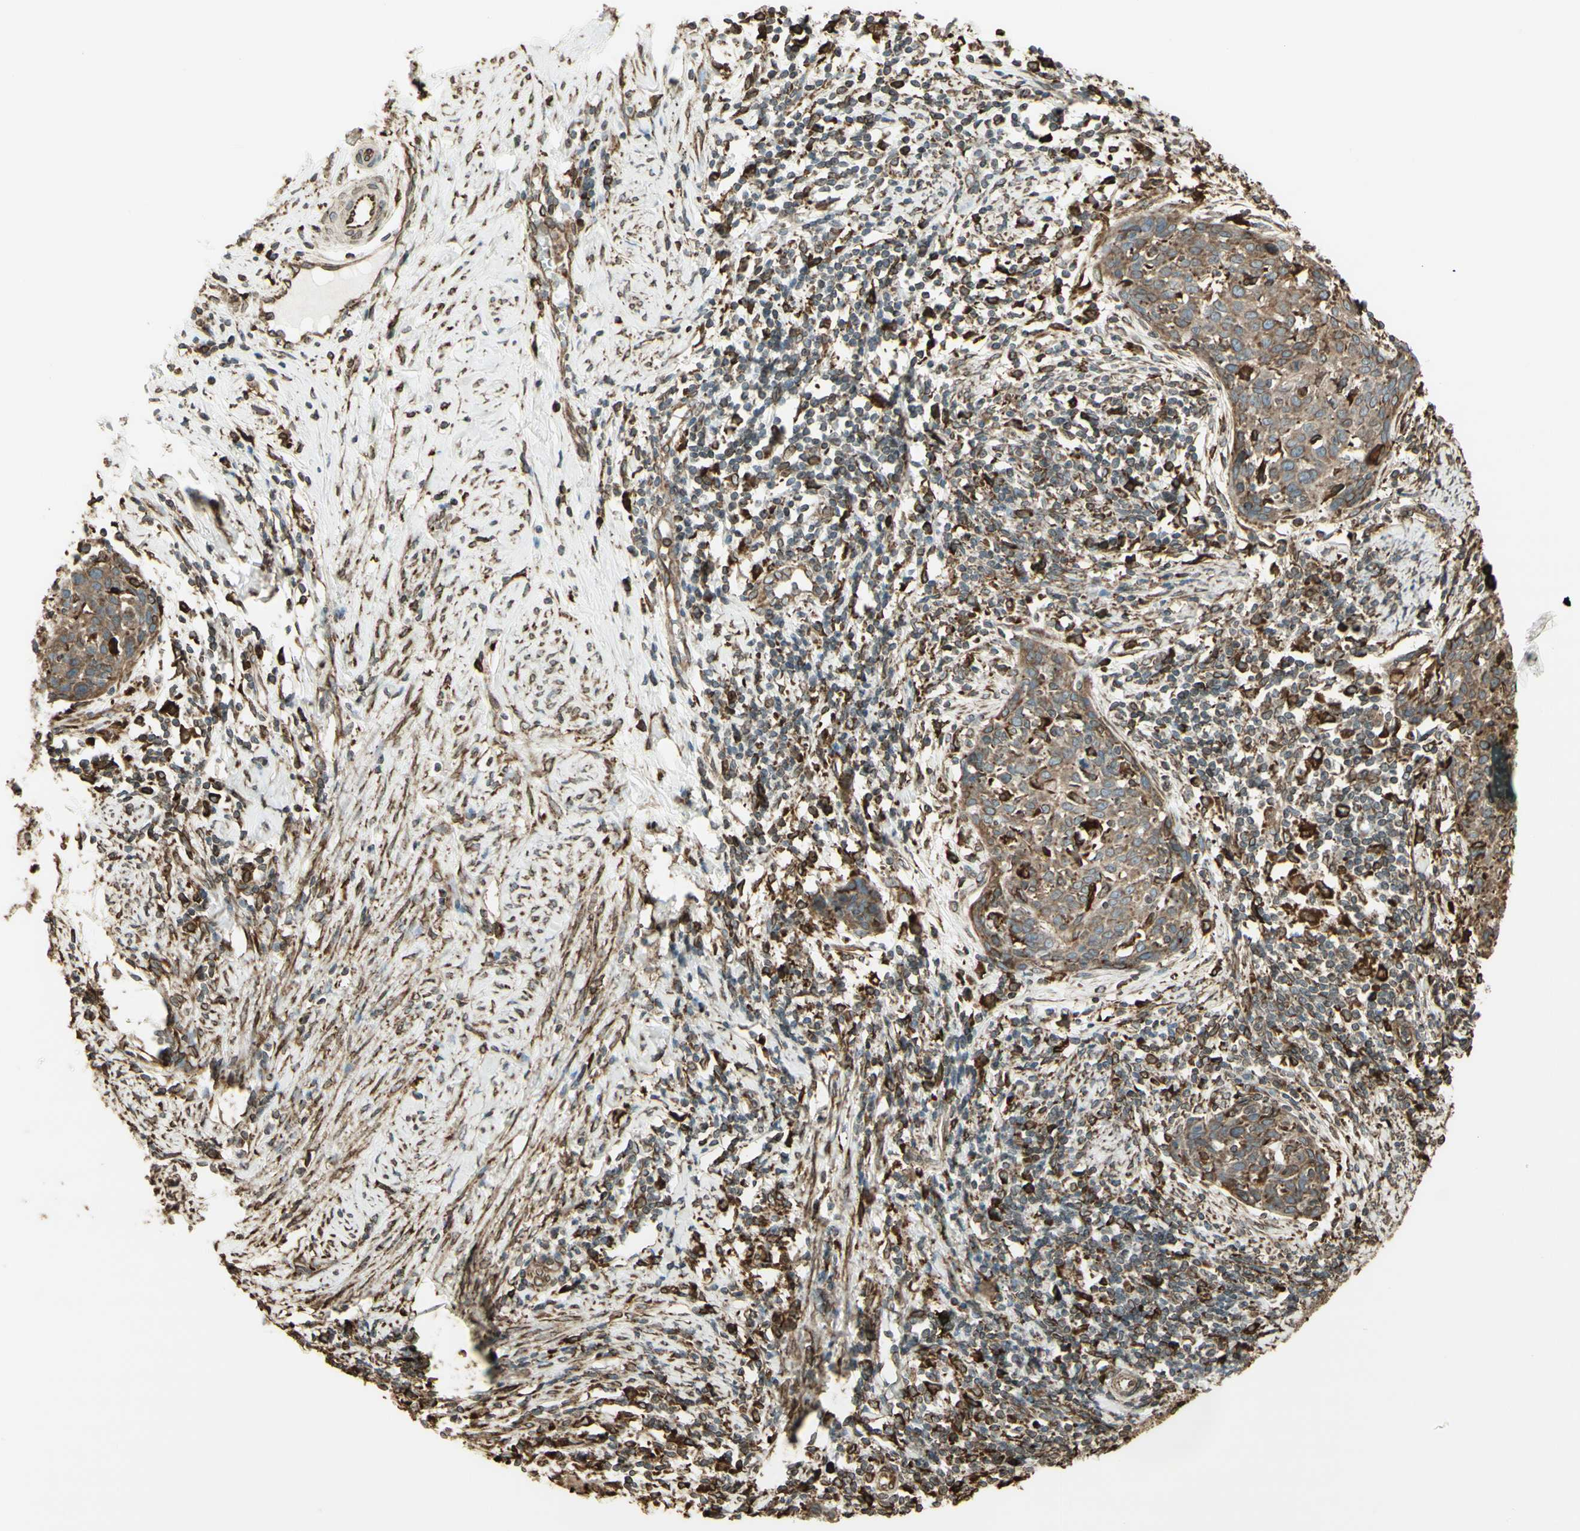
{"staining": {"intensity": "weak", "quantity": ">75%", "location": "cytoplasmic/membranous"}, "tissue": "cervical cancer", "cell_type": "Tumor cells", "image_type": "cancer", "snomed": [{"axis": "morphology", "description": "Squamous cell carcinoma, NOS"}, {"axis": "topography", "description": "Cervix"}], "caption": "High-power microscopy captured an immunohistochemistry image of cervical cancer, revealing weak cytoplasmic/membranous positivity in approximately >75% of tumor cells. (Brightfield microscopy of DAB IHC at high magnification).", "gene": "CANX", "patient": {"sex": "female", "age": 38}}